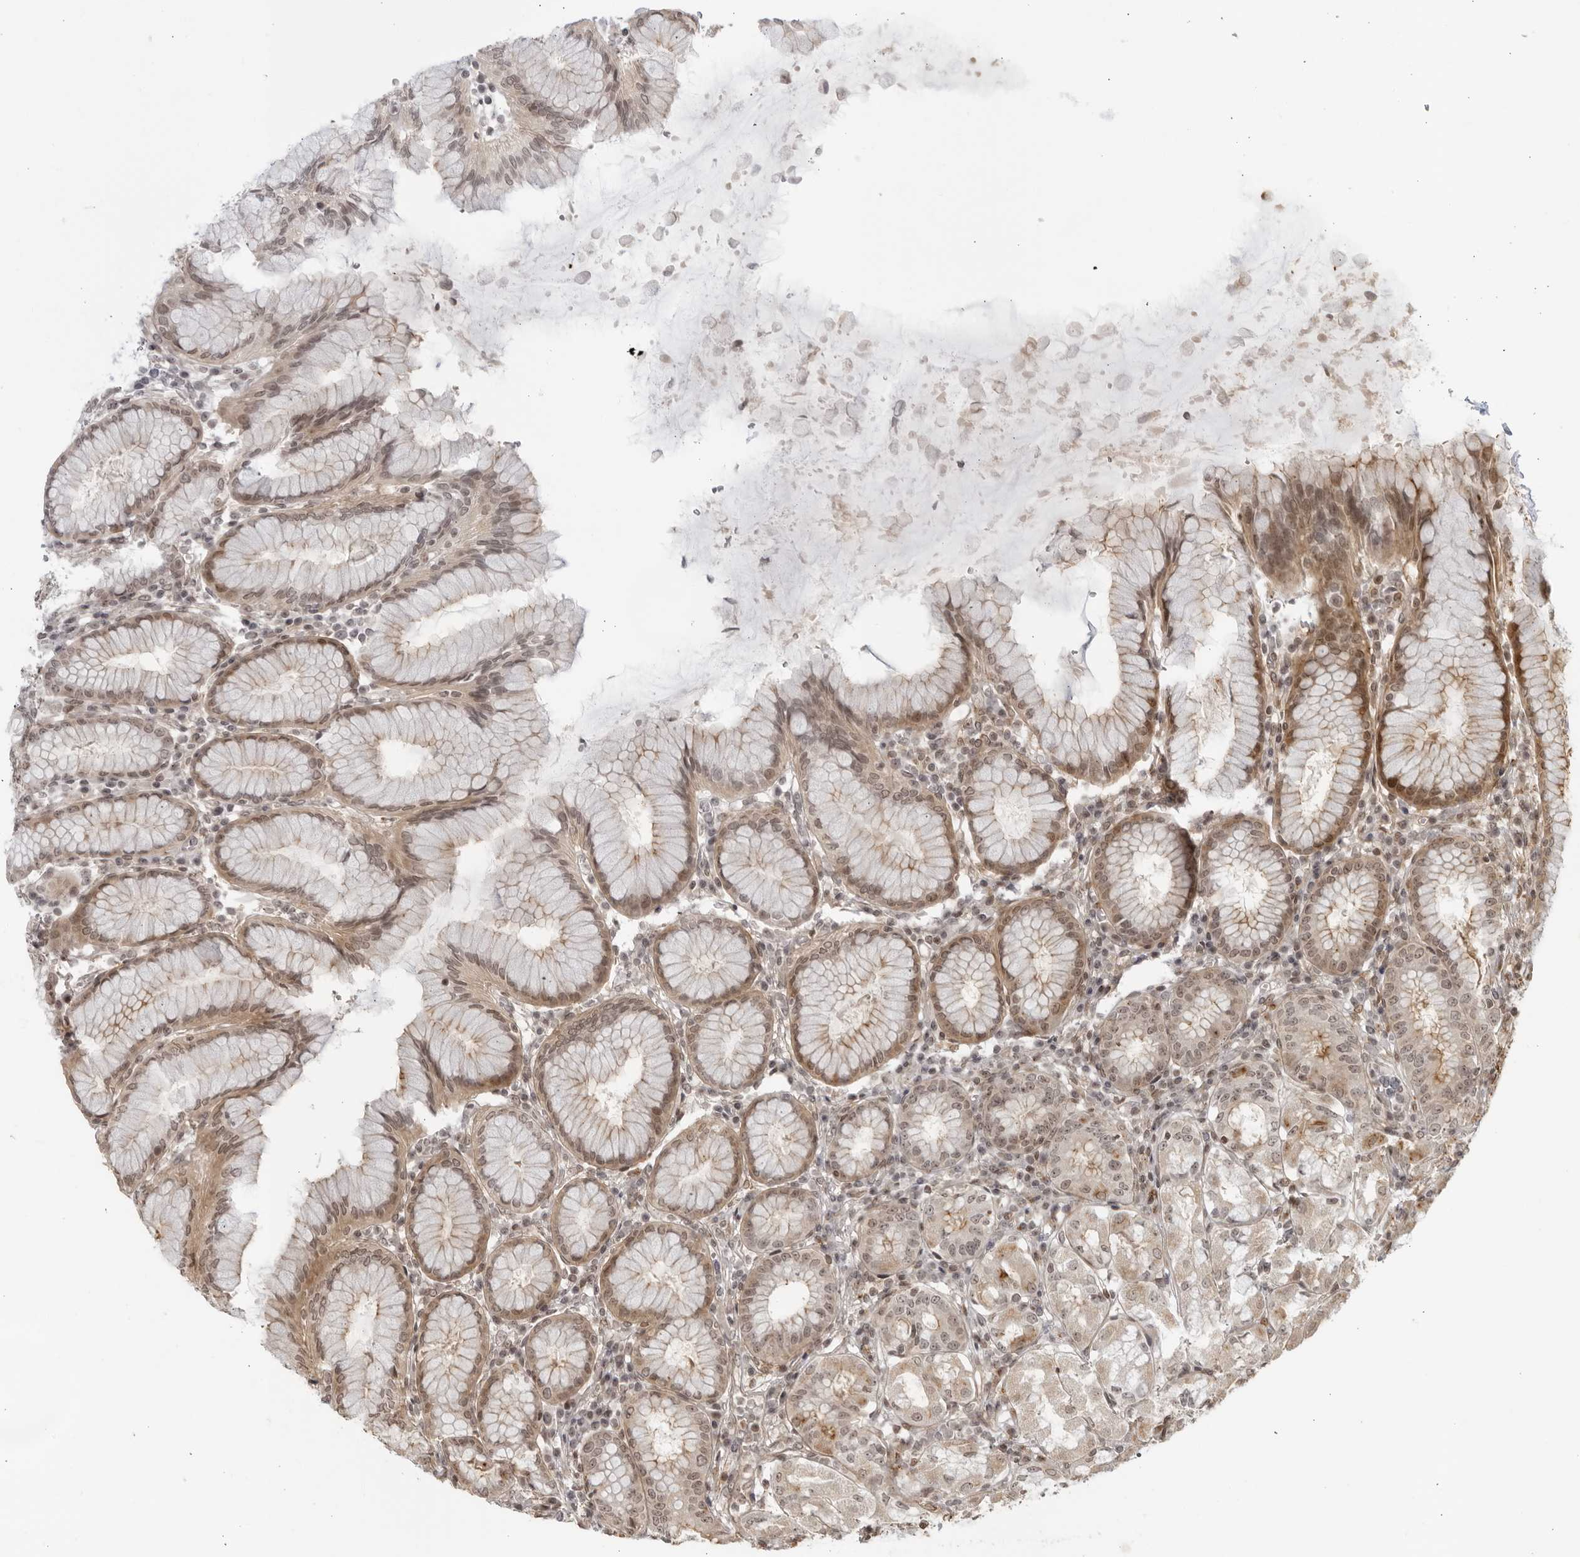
{"staining": {"intensity": "moderate", "quantity": "25%-75%", "location": "cytoplasmic/membranous,nuclear"}, "tissue": "stomach", "cell_type": "Glandular cells", "image_type": "normal", "snomed": [{"axis": "morphology", "description": "Normal tissue, NOS"}, {"axis": "topography", "description": "Stomach"}, {"axis": "topography", "description": "Stomach, lower"}], "caption": "An immunohistochemistry image of normal tissue is shown. Protein staining in brown labels moderate cytoplasmic/membranous,nuclear positivity in stomach within glandular cells.", "gene": "TCF21", "patient": {"sex": "female", "age": 56}}